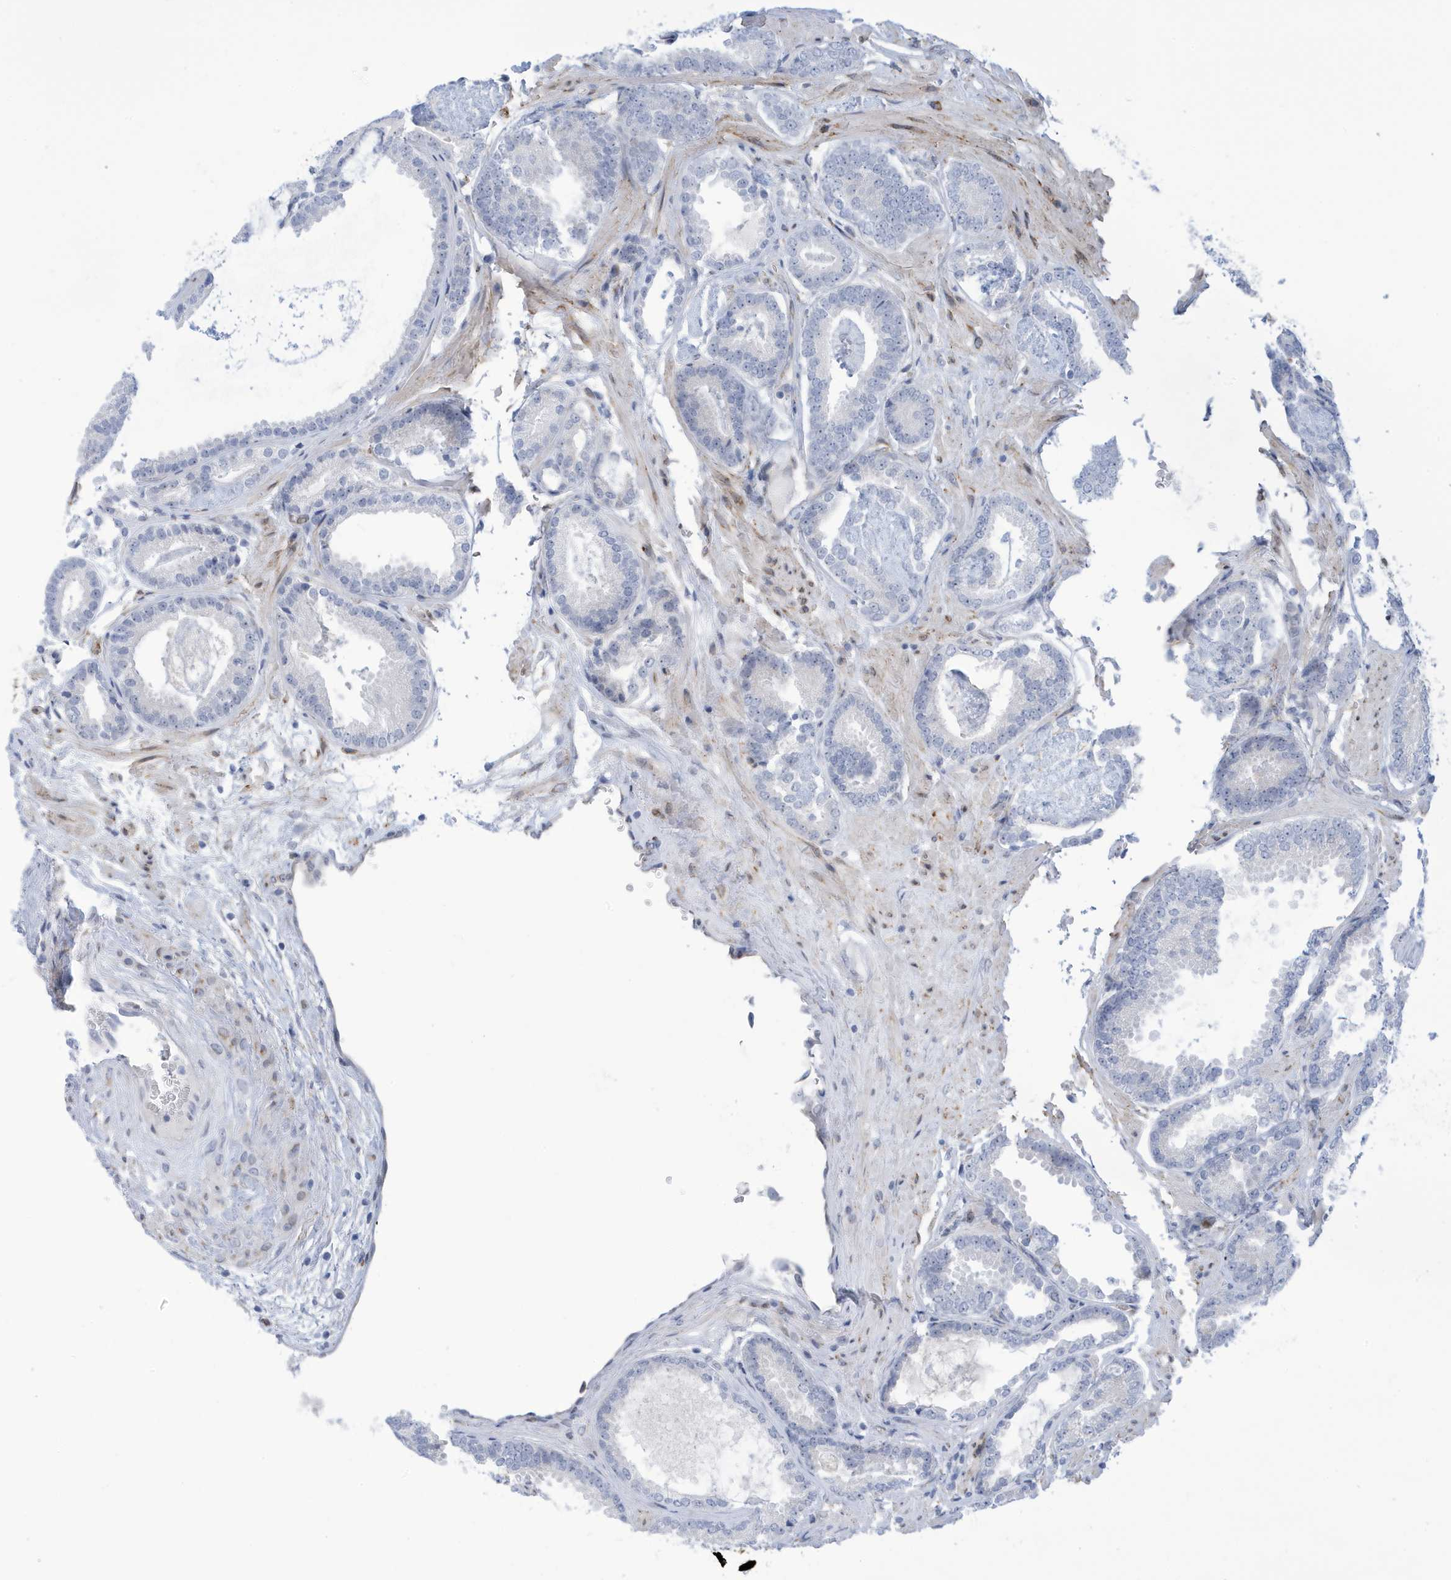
{"staining": {"intensity": "negative", "quantity": "none", "location": "none"}, "tissue": "prostate cancer", "cell_type": "Tumor cells", "image_type": "cancer", "snomed": [{"axis": "morphology", "description": "Adenocarcinoma, Low grade"}, {"axis": "topography", "description": "Prostate"}], "caption": "Immunohistochemistry (IHC) histopathology image of human prostate cancer stained for a protein (brown), which exhibits no expression in tumor cells.", "gene": "SEMA3F", "patient": {"sex": "male", "age": 71}}